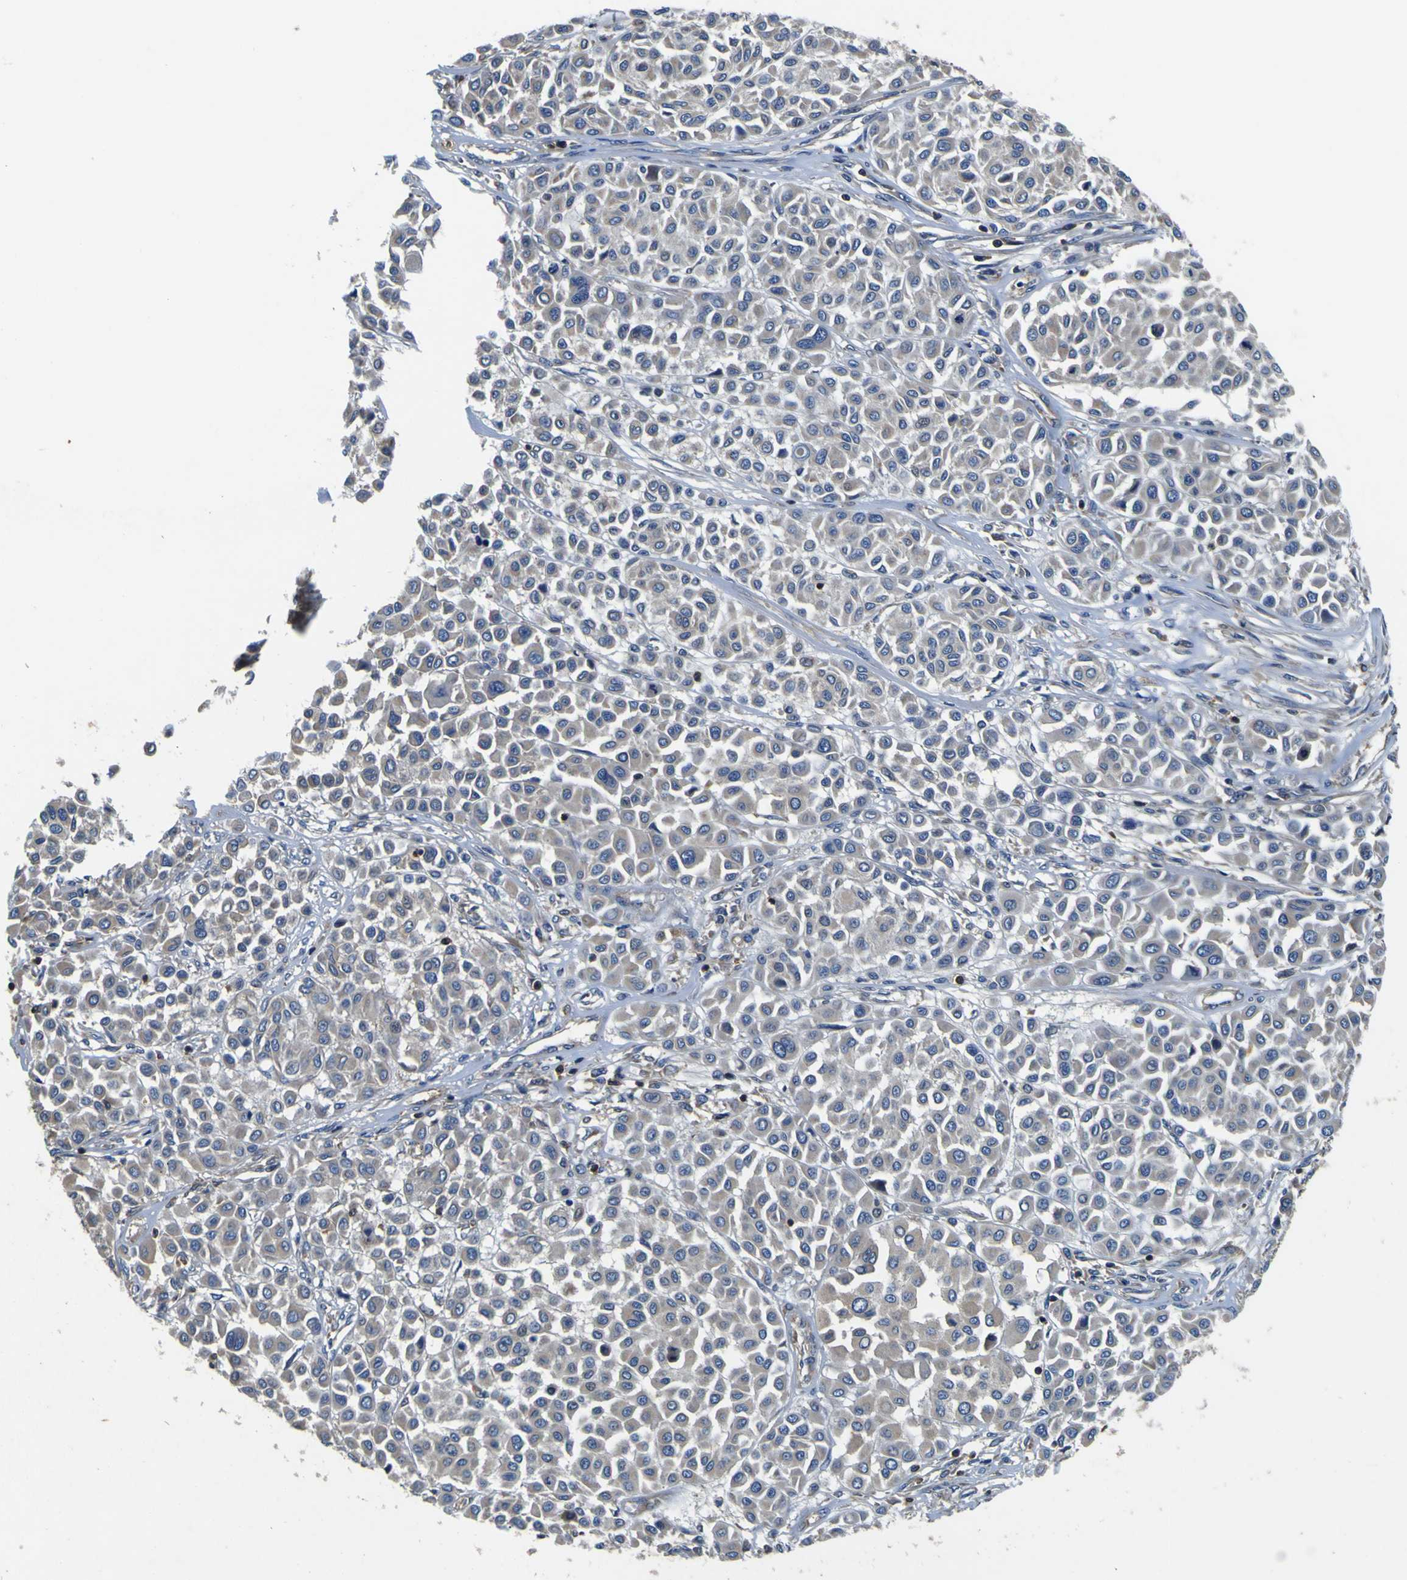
{"staining": {"intensity": "weak", "quantity": ">75%", "location": "cytoplasmic/membranous"}, "tissue": "melanoma", "cell_type": "Tumor cells", "image_type": "cancer", "snomed": [{"axis": "morphology", "description": "Malignant melanoma, Metastatic site"}, {"axis": "topography", "description": "Soft tissue"}], "caption": "The photomicrograph displays immunohistochemical staining of malignant melanoma (metastatic site). There is weak cytoplasmic/membranous expression is appreciated in about >75% of tumor cells. The staining is performed using DAB (3,3'-diaminobenzidine) brown chromogen to label protein expression. The nuclei are counter-stained blue using hematoxylin.", "gene": "CNR2", "patient": {"sex": "male", "age": 41}}